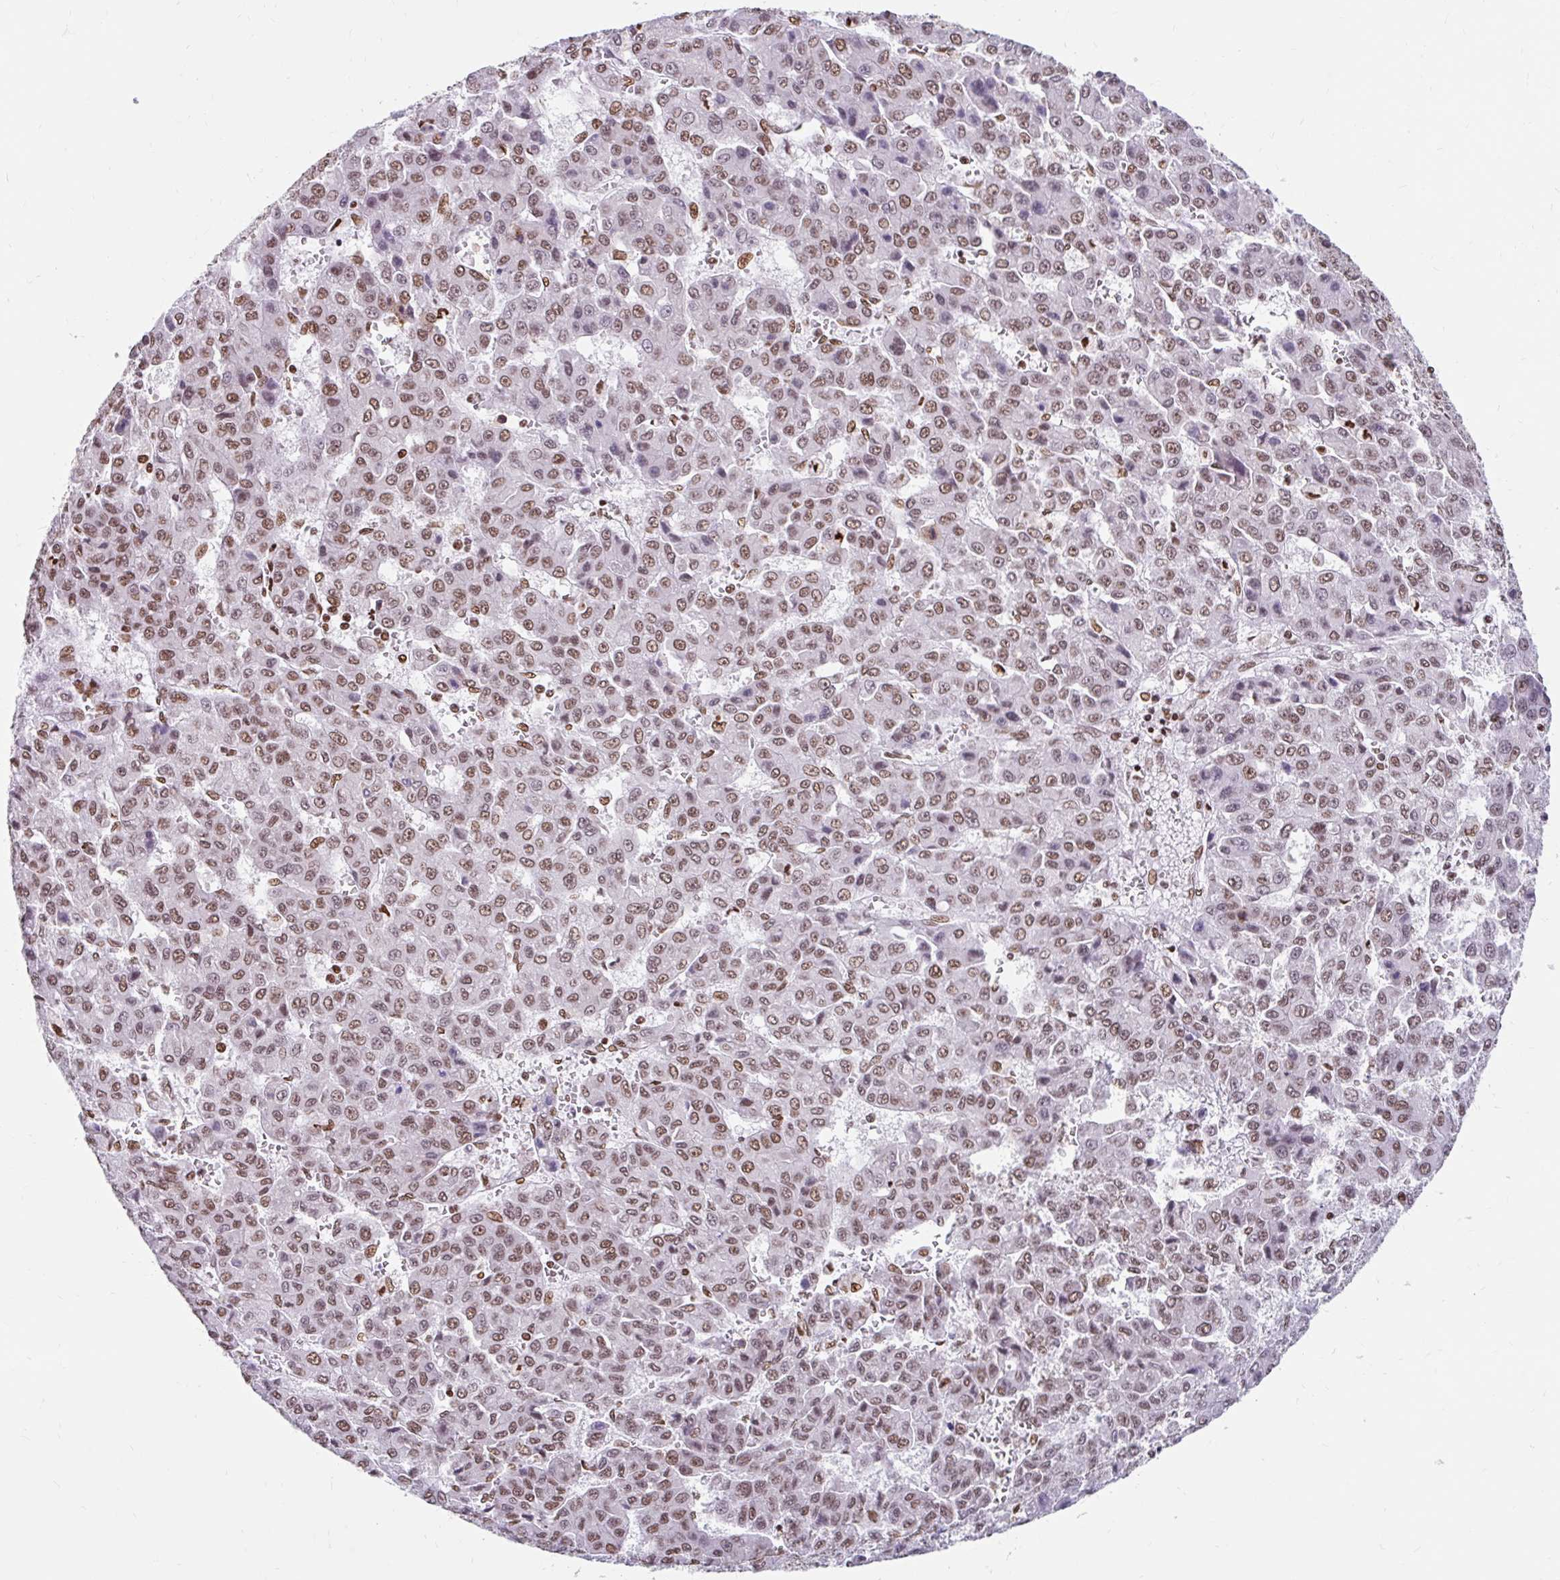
{"staining": {"intensity": "moderate", "quantity": ">75%", "location": "nuclear"}, "tissue": "liver cancer", "cell_type": "Tumor cells", "image_type": "cancer", "snomed": [{"axis": "morphology", "description": "Carcinoma, Hepatocellular, NOS"}, {"axis": "topography", "description": "Liver"}], "caption": "Immunohistochemistry (IHC) staining of liver cancer (hepatocellular carcinoma), which demonstrates medium levels of moderate nuclear staining in approximately >75% of tumor cells indicating moderate nuclear protein expression. The staining was performed using DAB (brown) for protein detection and nuclei were counterstained in hematoxylin (blue).", "gene": "KHDRBS1", "patient": {"sex": "male", "age": 70}}